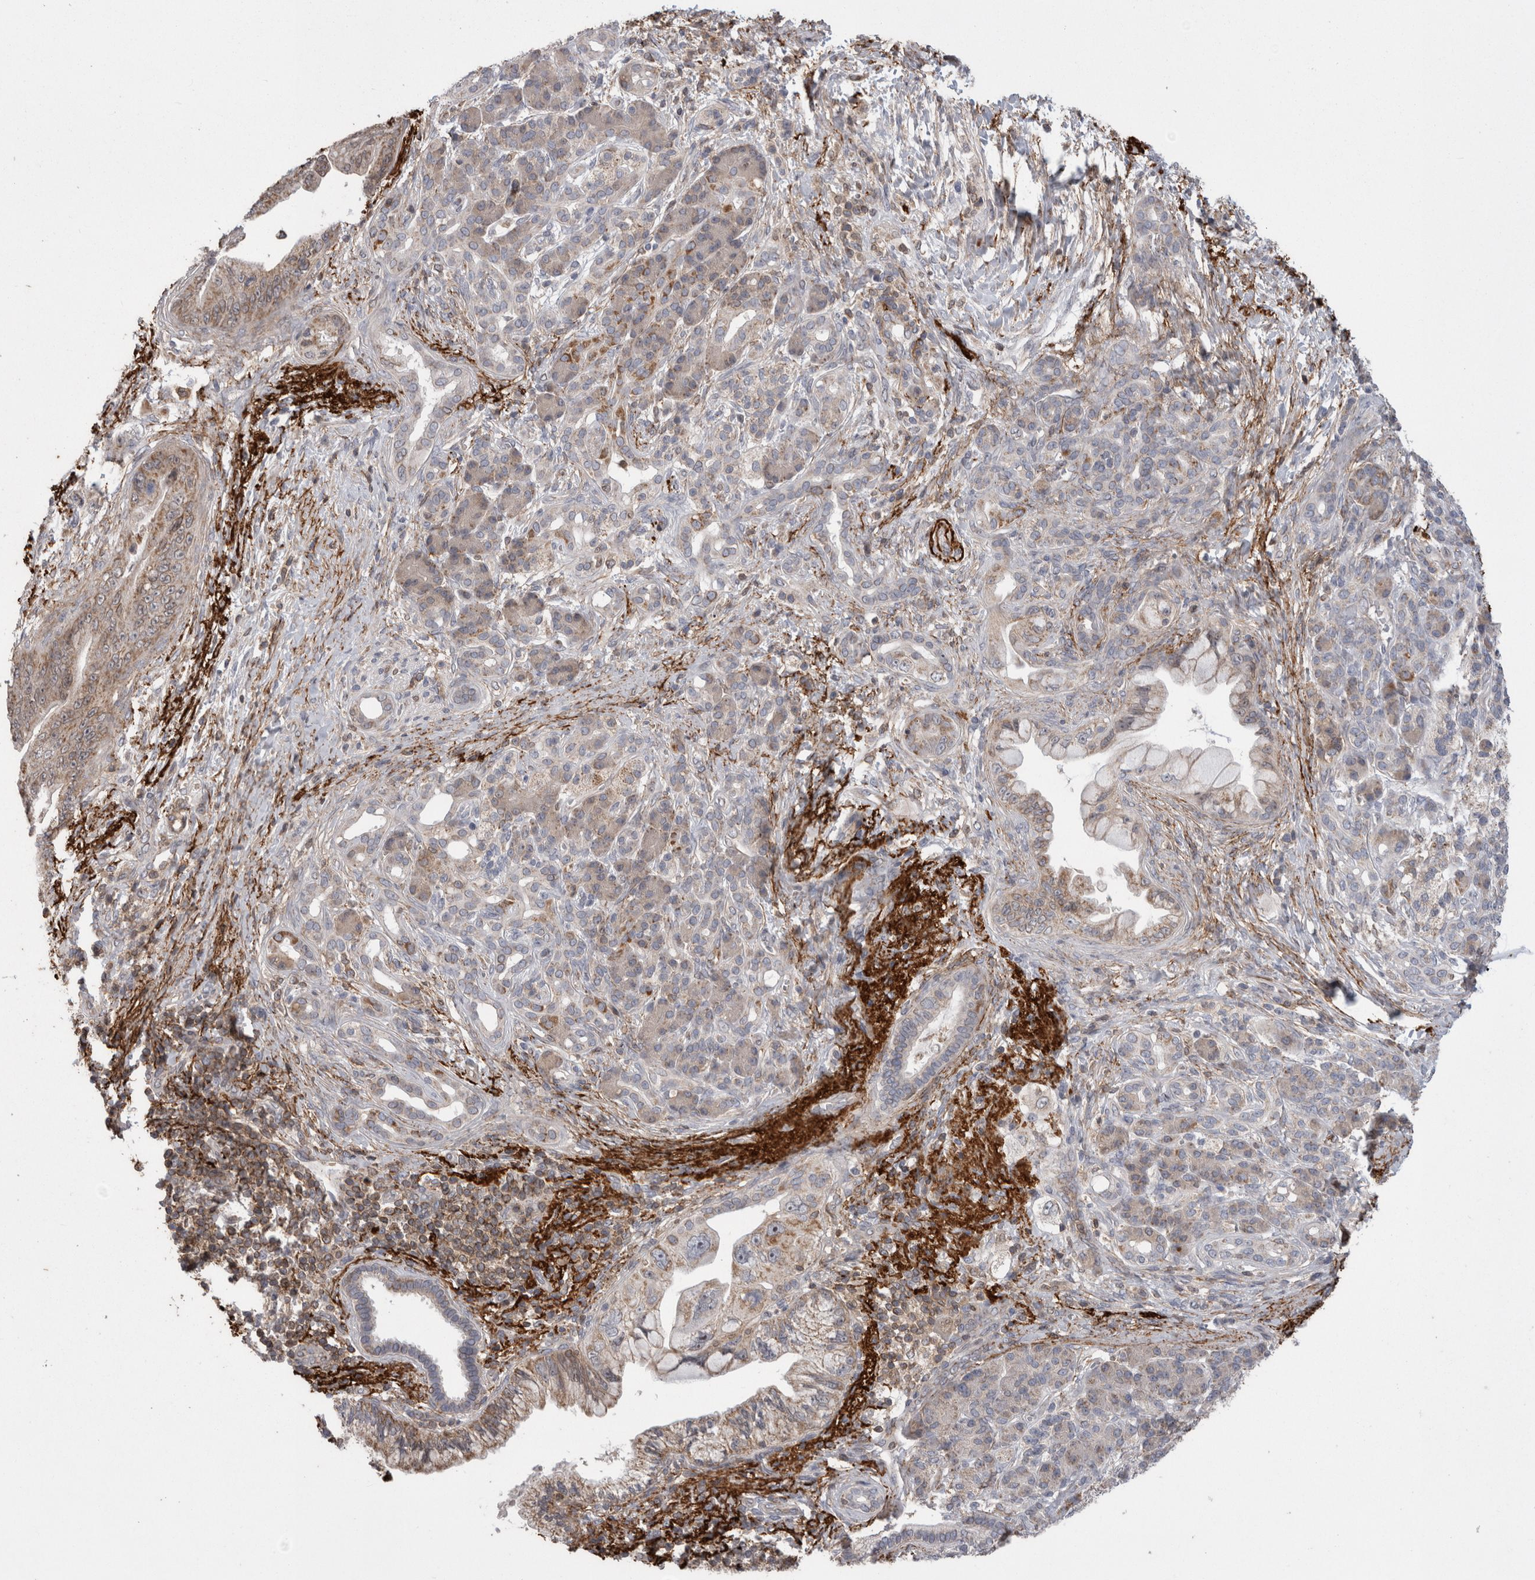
{"staining": {"intensity": "weak", "quantity": "25%-75%", "location": "cytoplasmic/membranous"}, "tissue": "pancreatic cancer", "cell_type": "Tumor cells", "image_type": "cancer", "snomed": [{"axis": "morphology", "description": "Adenocarcinoma, NOS"}, {"axis": "topography", "description": "Pancreas"}], "caption": "Protein staining of pancreatic adenocarcinoma tissue displays weak cytoplasmic/membranous positivity in about 25%-75% of tumor cells.", "gene": "DARS2", "patient": {"sex": "male", "age": 59}}